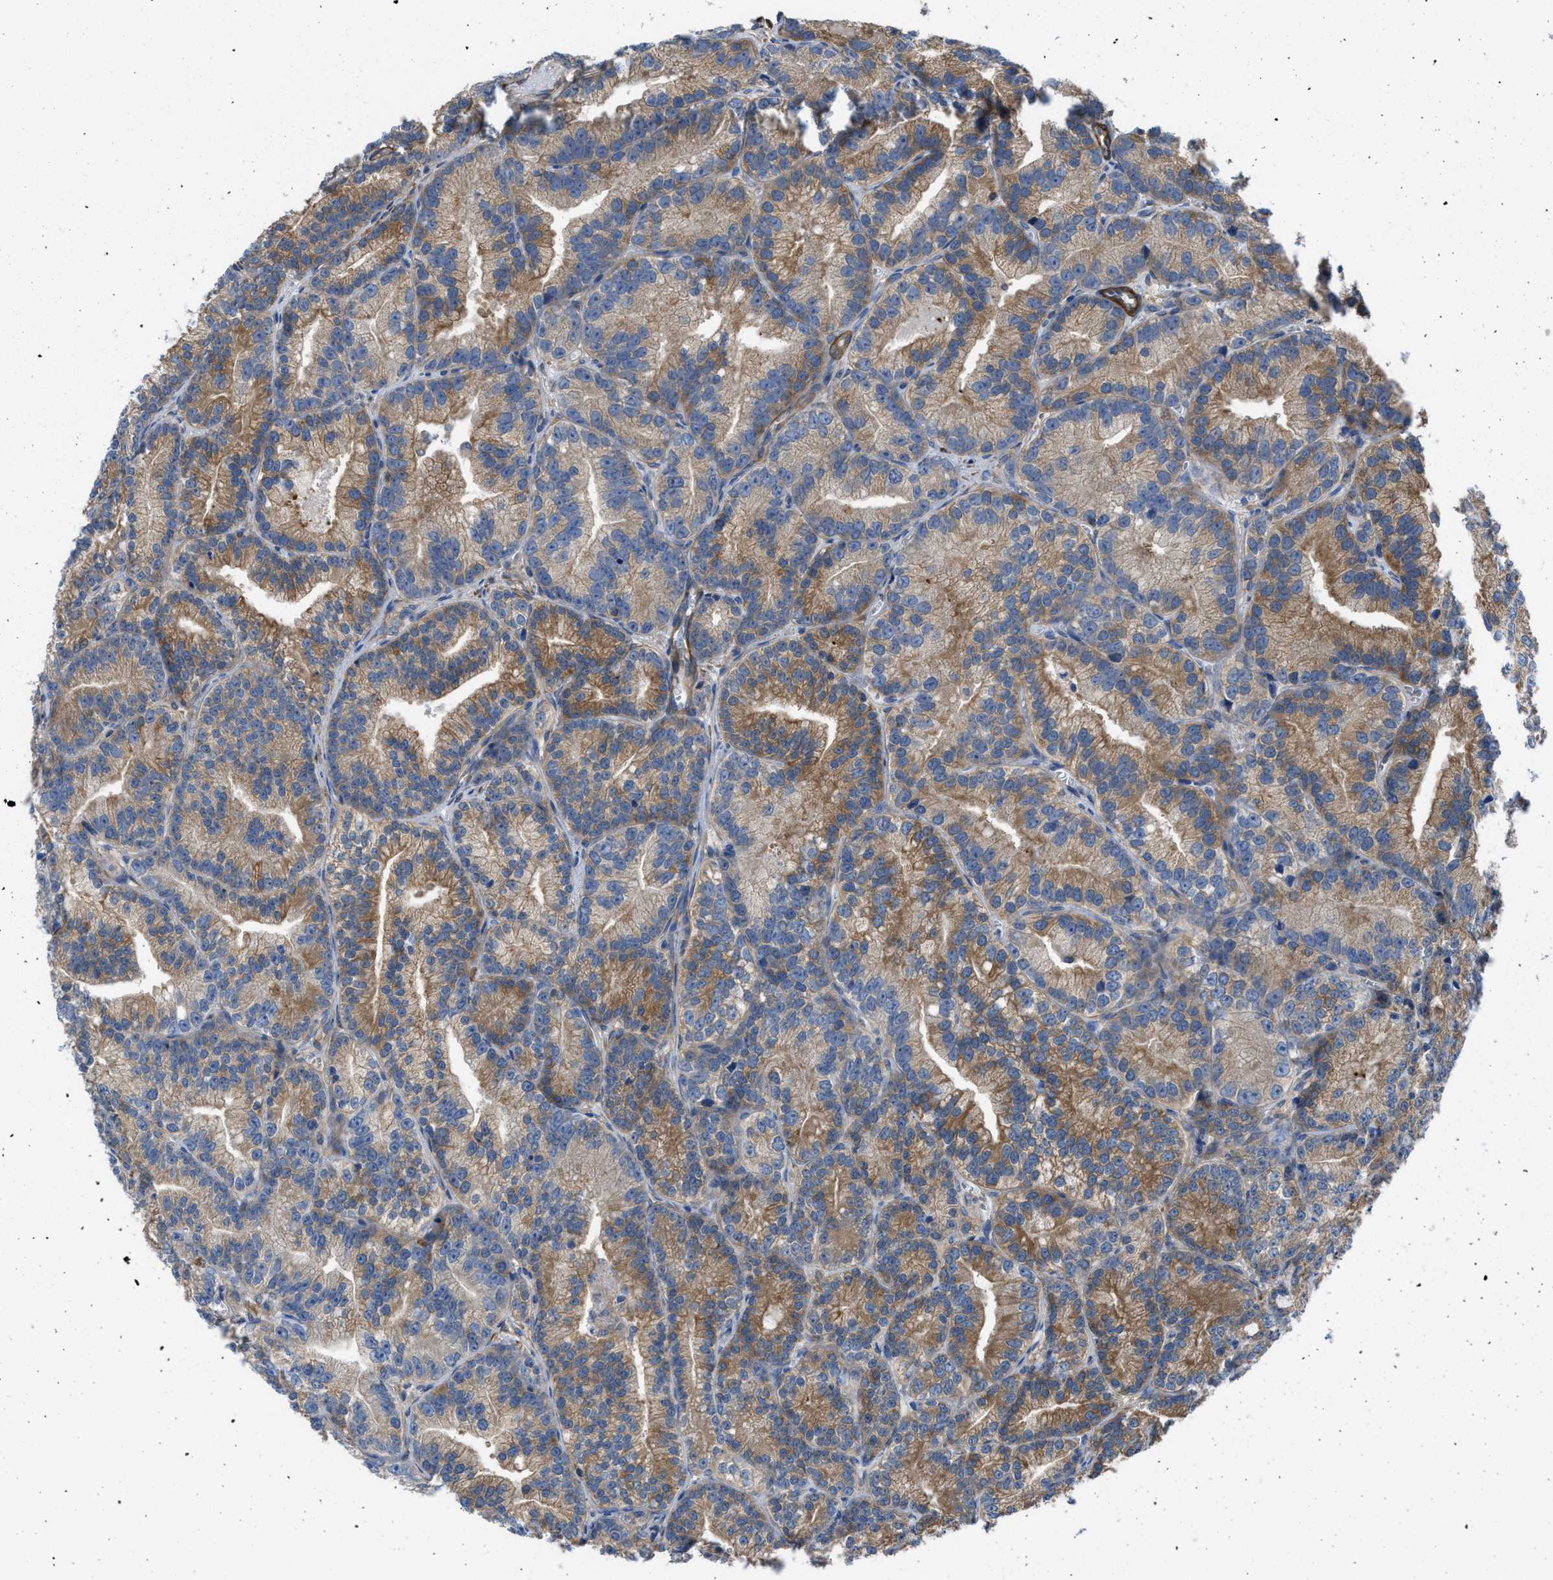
{"staining": {"intensity": "moderate", "quantity": ">75%", "location": "cytoplasmic/membranous"}, "tissue": "prostate cancer", "cell_type": "Tumor cells", "image_type": "cancer", "snomed": [{"axis": "morphology", "description": "Adenocarcinoma, Low grade"}, {"axis": "topography", "description": "Prostate"}], "caption": "Immunohistochemistry (IHC) micrograph of human low-grade adenocarcinoma (prostate) stained for a protein (brown), which reveals medium levels of moderate cytoplasmic/membranous expression in approximately >75% of tumor cells.", "gene": "CHKB", "patient": {"sex": "male", "age": 89}}